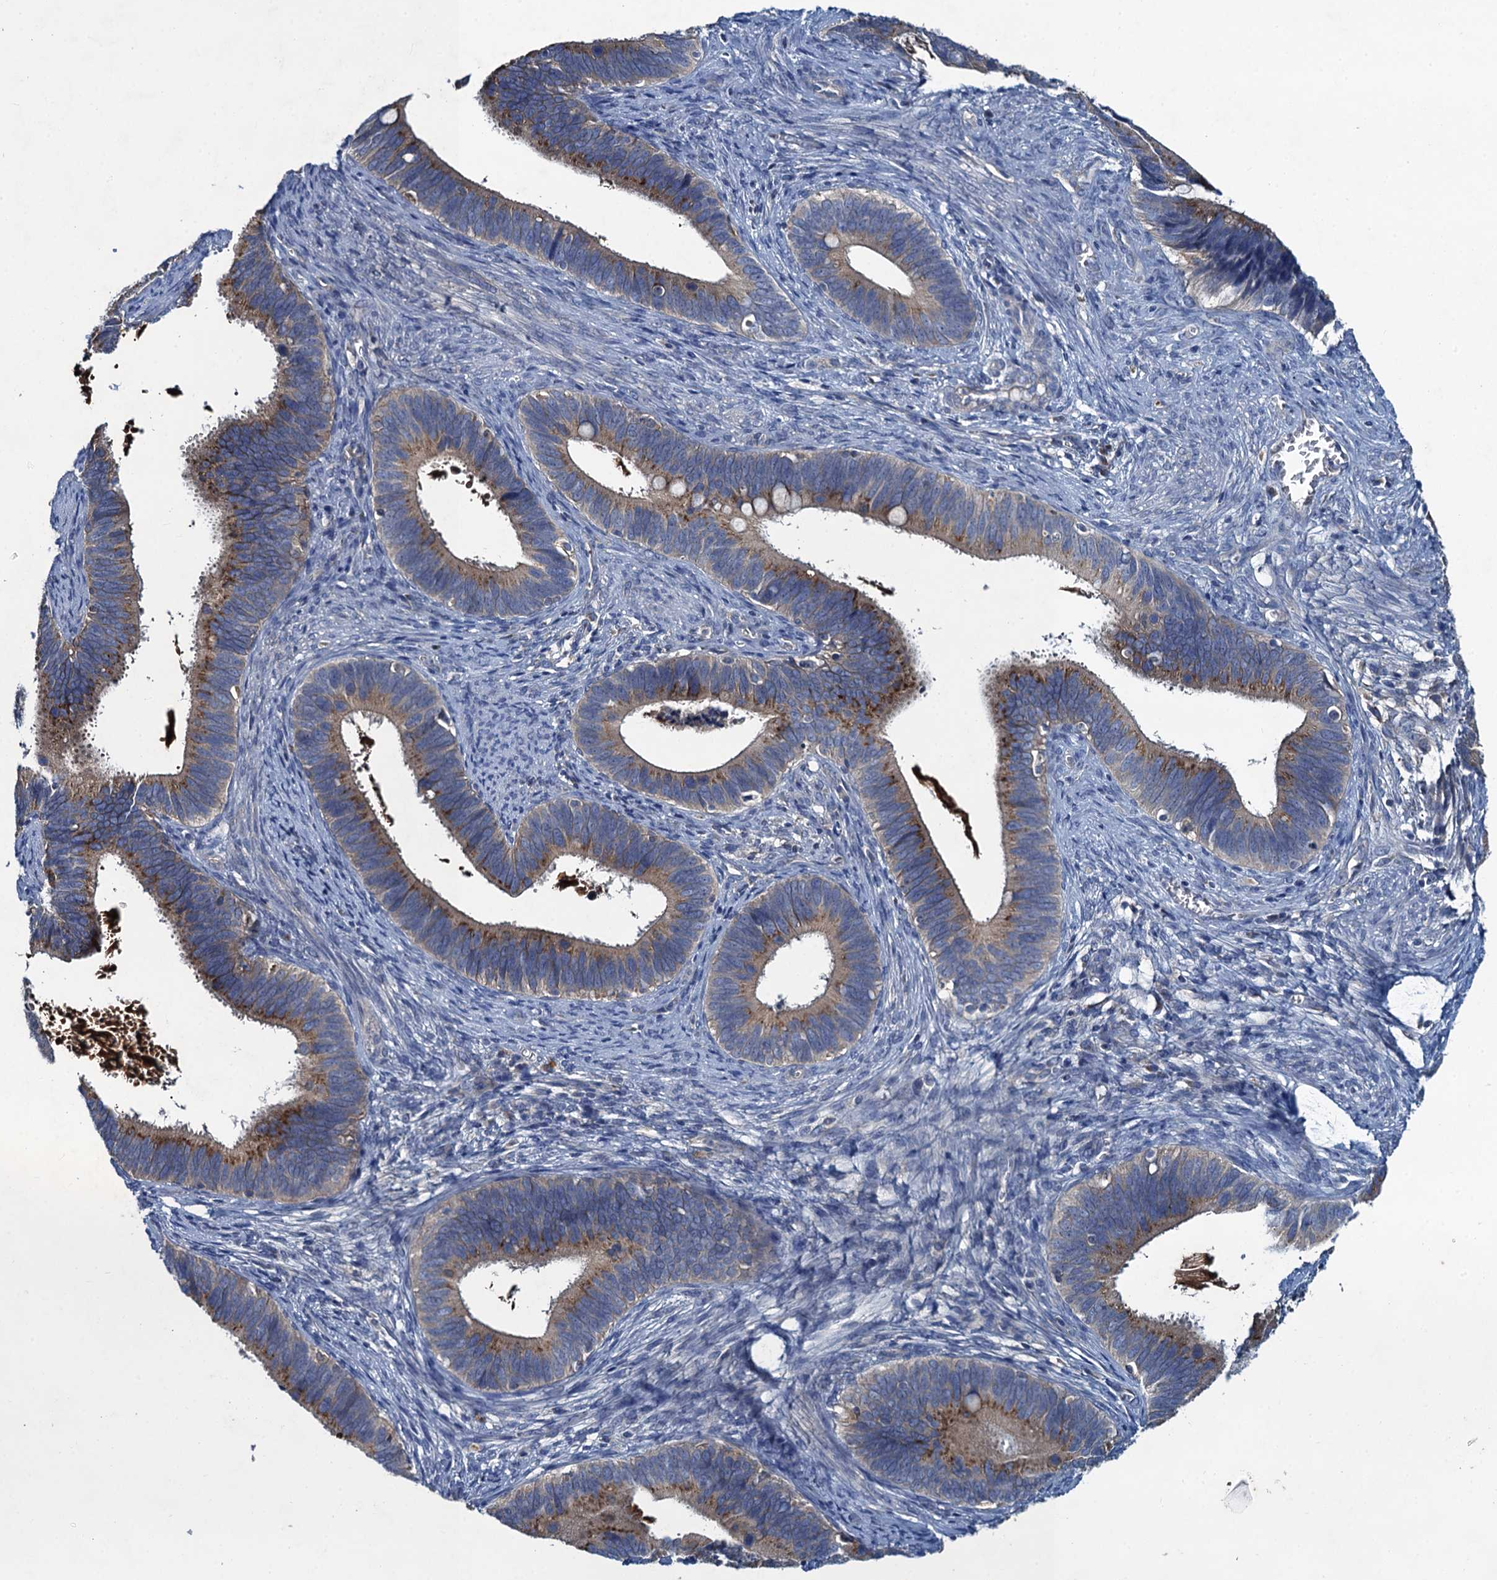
{"staining": {"intensity": "moderate", "quantity": "25%-75%", "location": "cytoplasmic/membranous"}, "tissue": "cervical cancer", "cell_type": "Tumor cells", "image_type": "cancer", "snomed": [{"axis": "morphology", "description": "Adenocarcinoma, NOS"}, {"axis": "topography", "description": "Cervix"}], "caption": "Cervical cancer (adenocarcinoma) stained with immunohistochemistry displays moderate cytoplasmic/membranous positivity in approximately 25%-75% of tumor cells.", "gene": "SNAP29", "patient": {"sex": "female", "age": 42}}